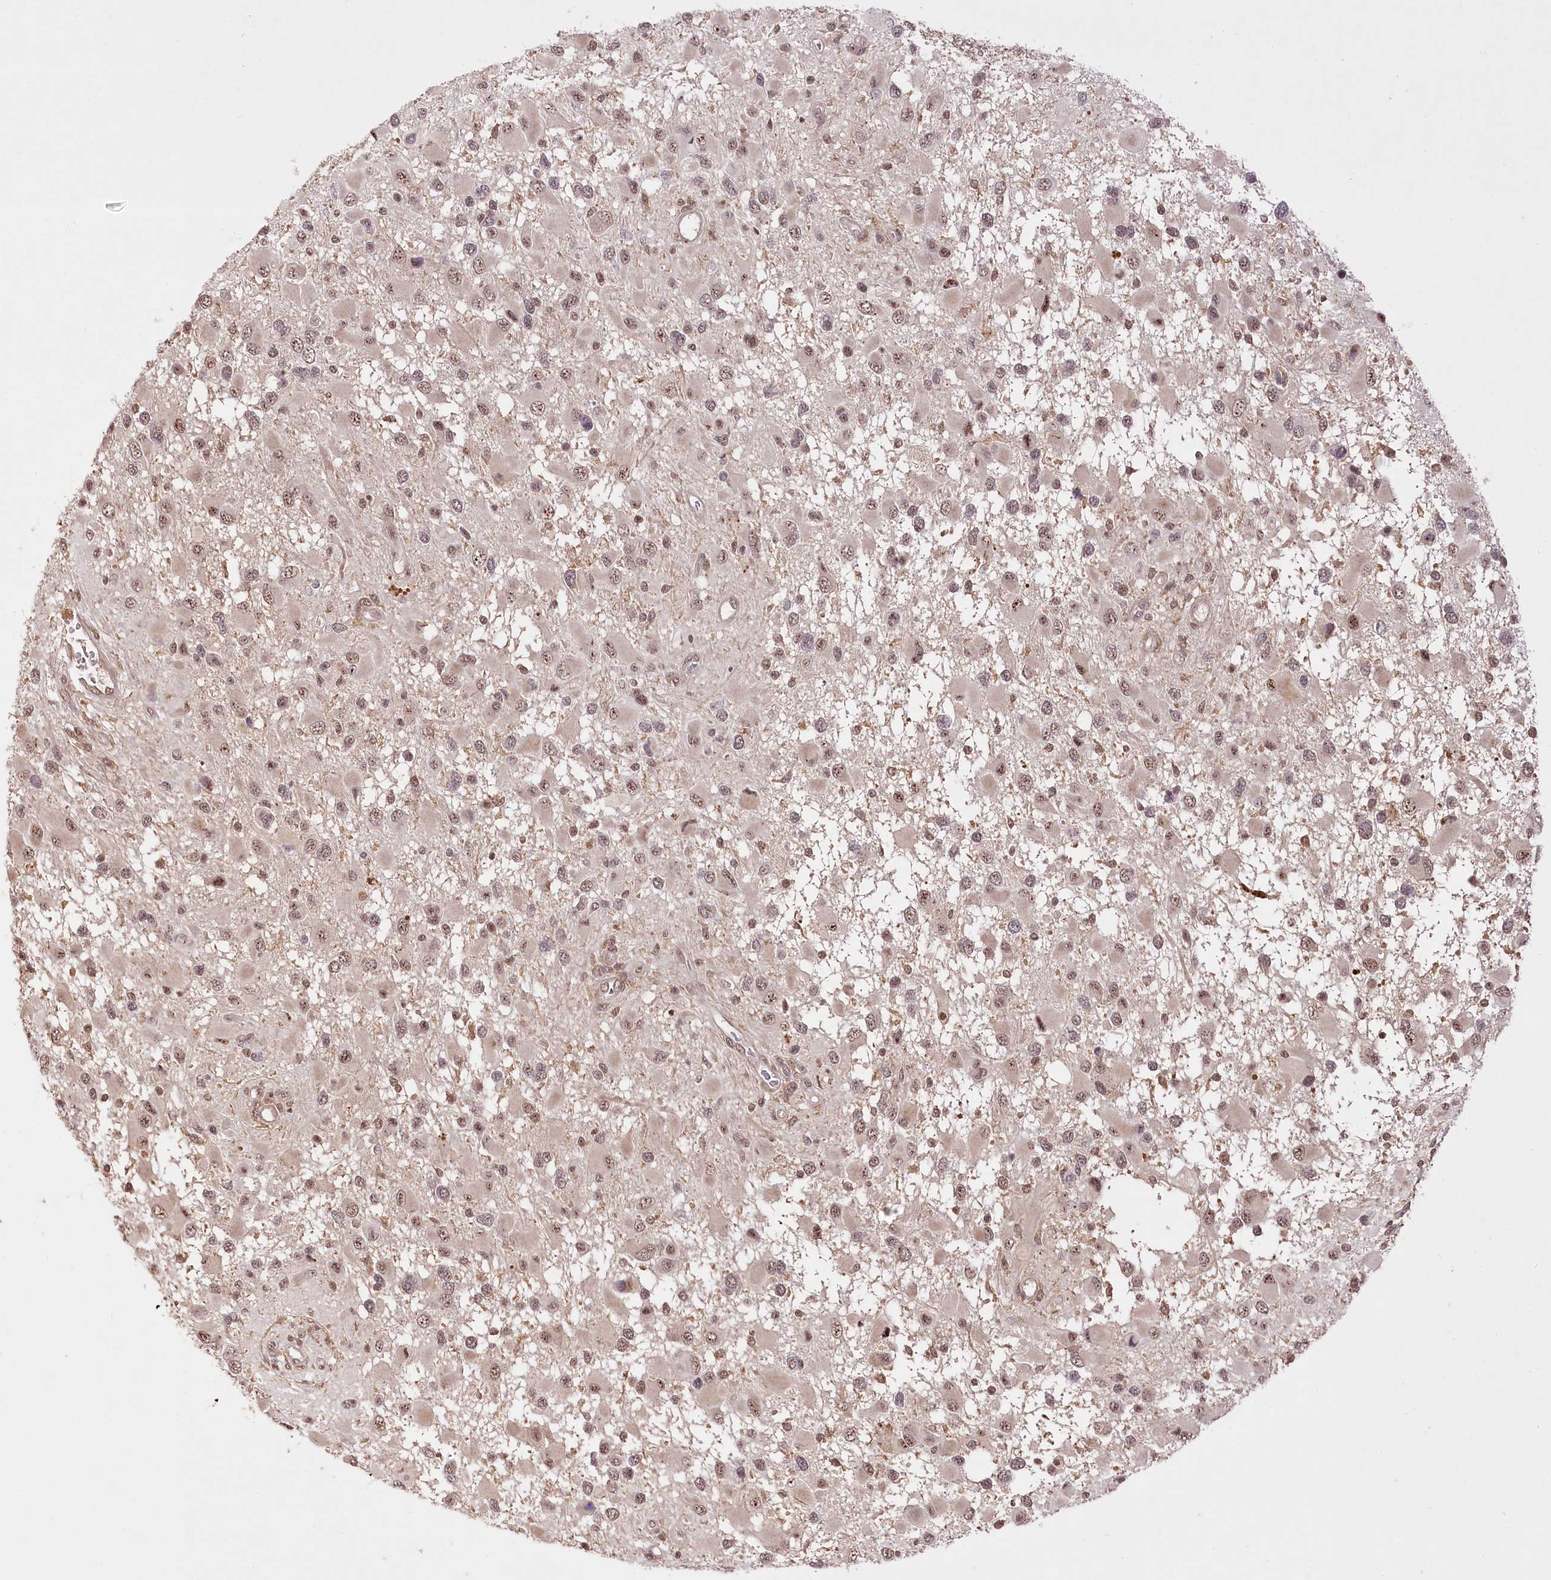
{"staining": {"intensity": "weak", "quantity": ">75%", "location": "nuclear"}, "tissue": "glioma", "cell_type": "Tumor cells", "image_type": "cancer", "snomed": [{"axis": "morphology", "description": "Glioma, malignant, High grade"}, {"axis": "topography", "description": "Brain"}], "caption": "DAB (3,3'-diaminobenzidine) immunohistochemical staining of glioma exhibits weak nuclear protein staining in approximately >75% of tumor cells. Using DAB (3,3'-diaminobenzidine) (brown) and hematoxylin (blue) stains, captured at high magnification using brightfield microscopy.", "gene": "PYROXD1", "patient": {"sex": "male", "age": 53}}